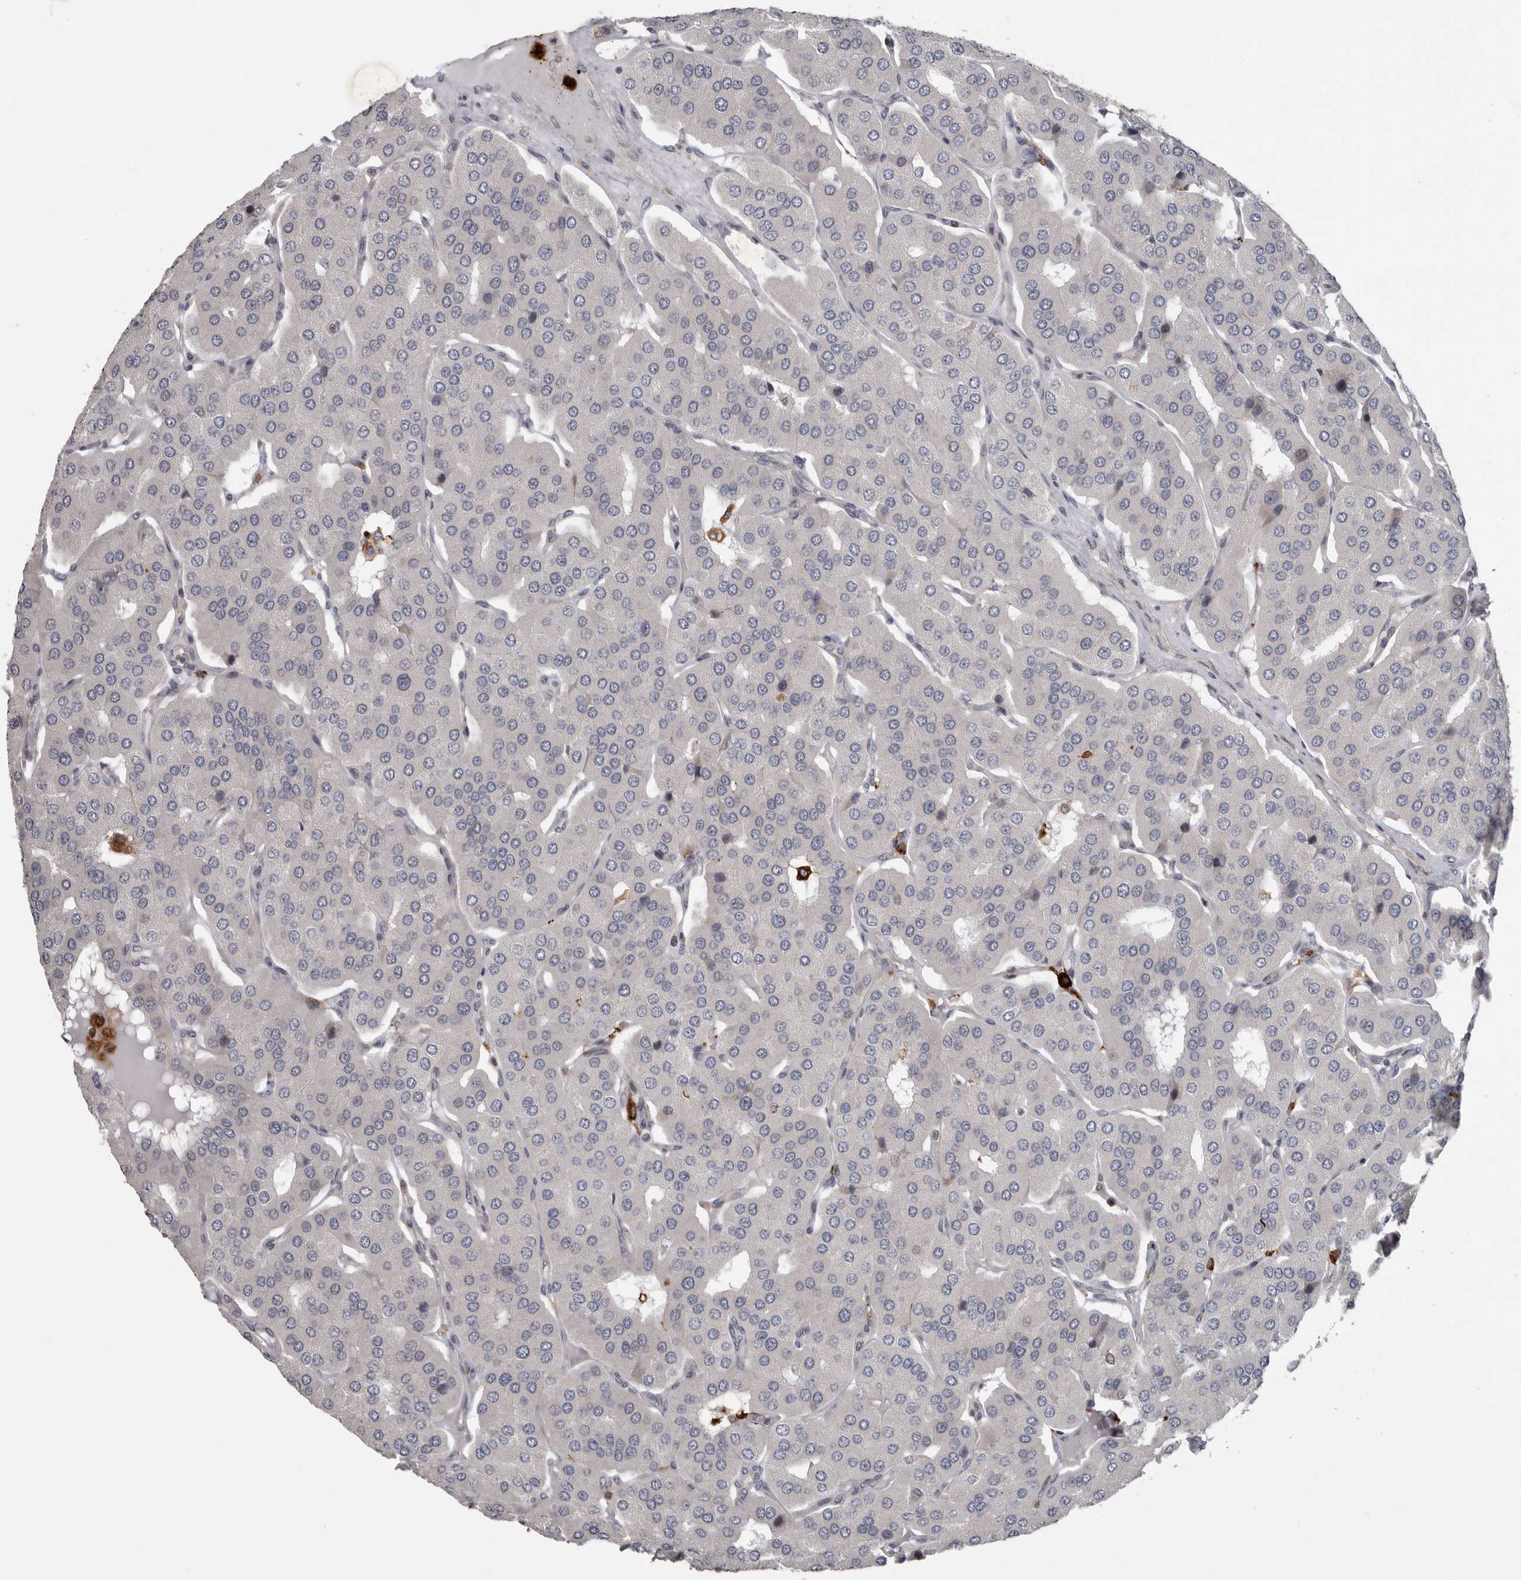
{"staining": {"intensity": "negative", "quantity": "none", "location": "none"}, "tissue": "parathyroid gland", "cell_type": "Glandular cells", "image_type": "normal", "snomed": [{"axis": "morphology", "description": "Normal tissue, NOS"}, {"axis": "morphology", "description": "Adenoma, NOS"}, {"axis": "topography", "description": "Parathyroid gland"}], "caption": "A high-resolution micrograph shows IHC staining of unremarkable parathyroid gland, which shows no significant expression in glandular cells.", "gene": "FGFR4", "patient": {"sex": "female", "age": 86}}